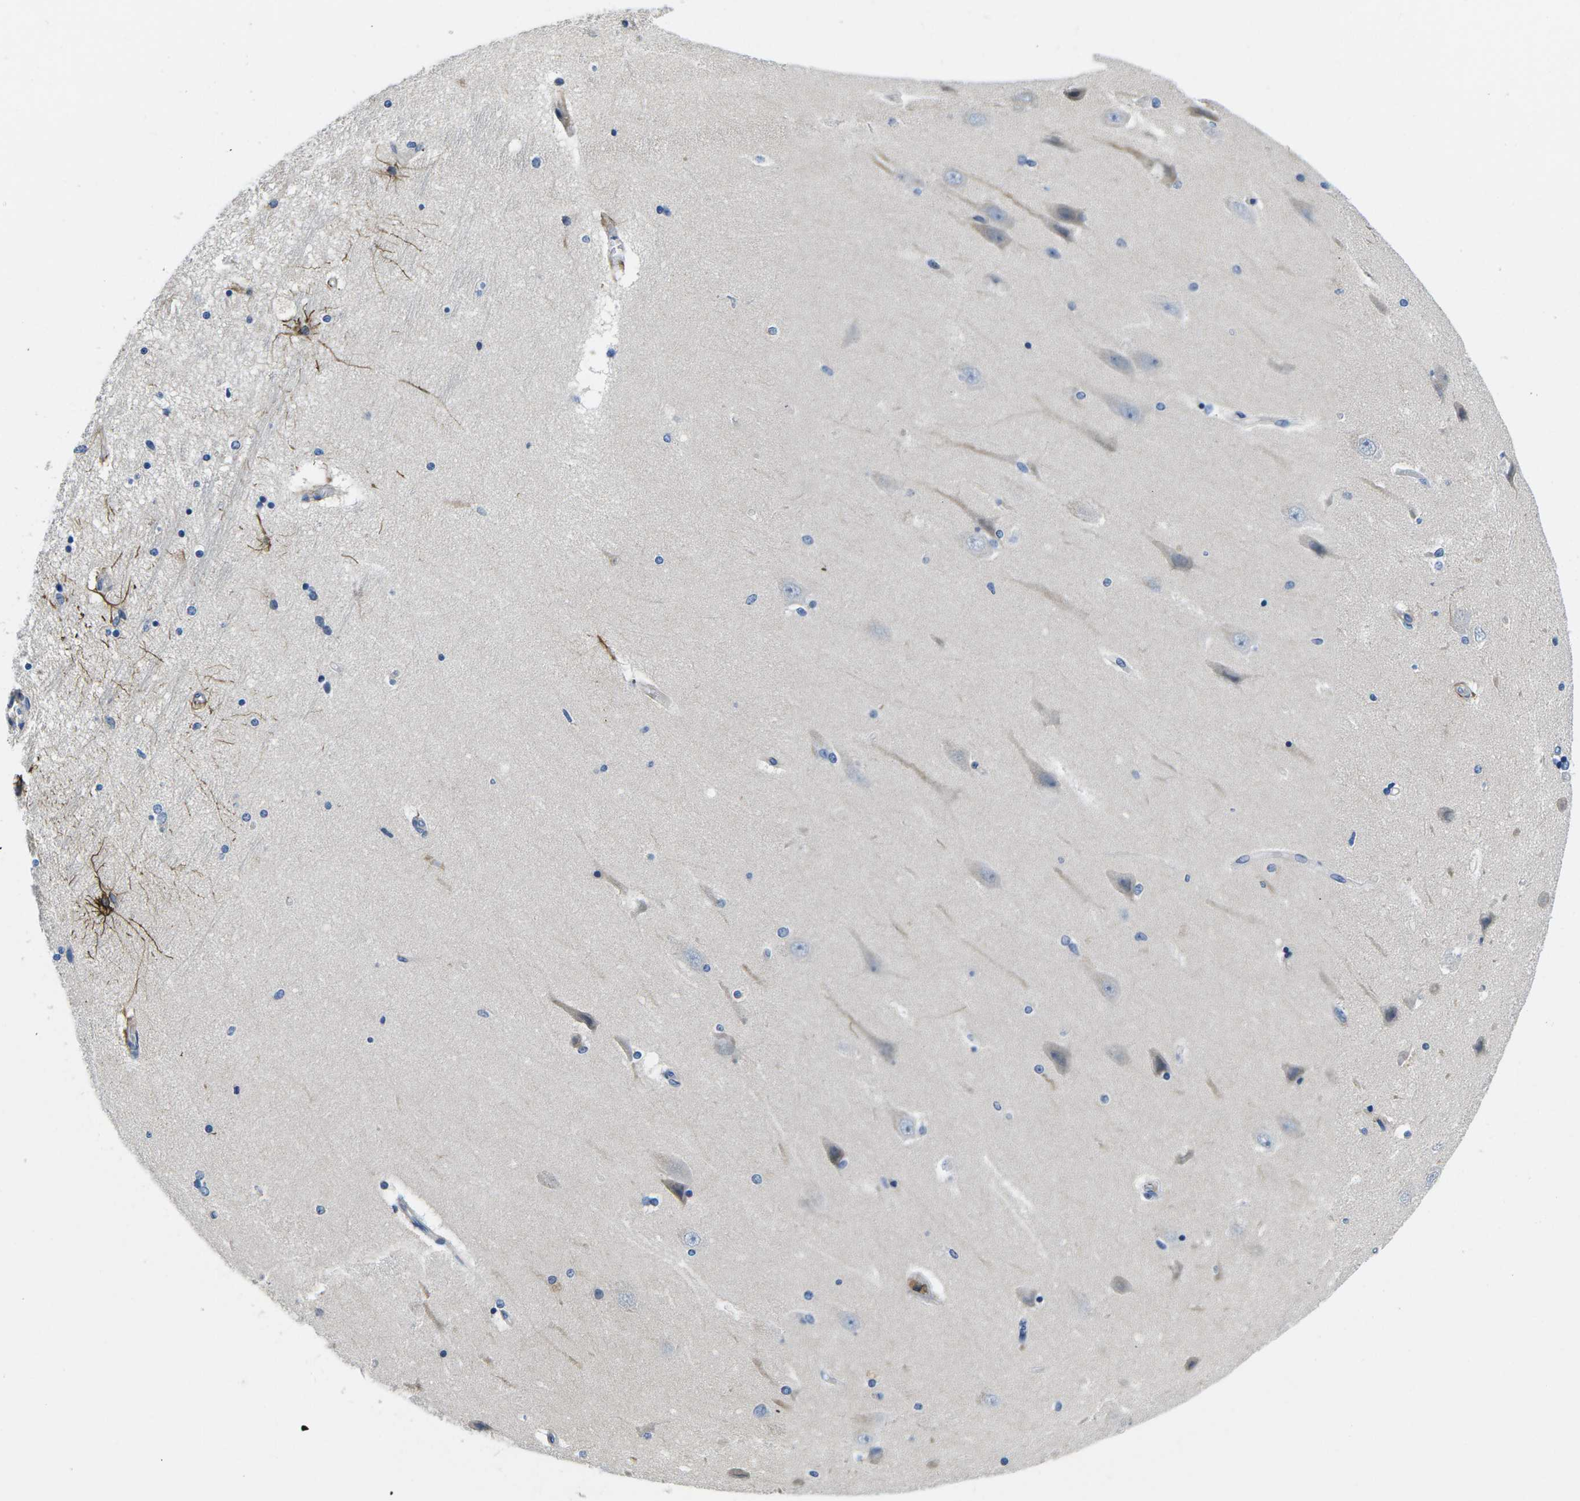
{"staining": {"intensity": "strong", "quantity": "<25%", "location": "cytoplasmic/membranous"}, "tissue": "hippocampus", "cell_type": "Glial cells", "image_type": "normal", "snomed": [{"axis": "morphology", "description": "Normal tissue, NOS"}, {"axis": "topography", "description": "Hippocampus"}], "caption": "Protein analysis of unremarkable hippocampus reveals strong cytoplasmic/membranous staining in approximately <25% of glial cells. (DAB IHC with brightfield microscopy, high magnification).", "gene": "TSPAN2", "patient": {"sex": "female", "age": 54}}